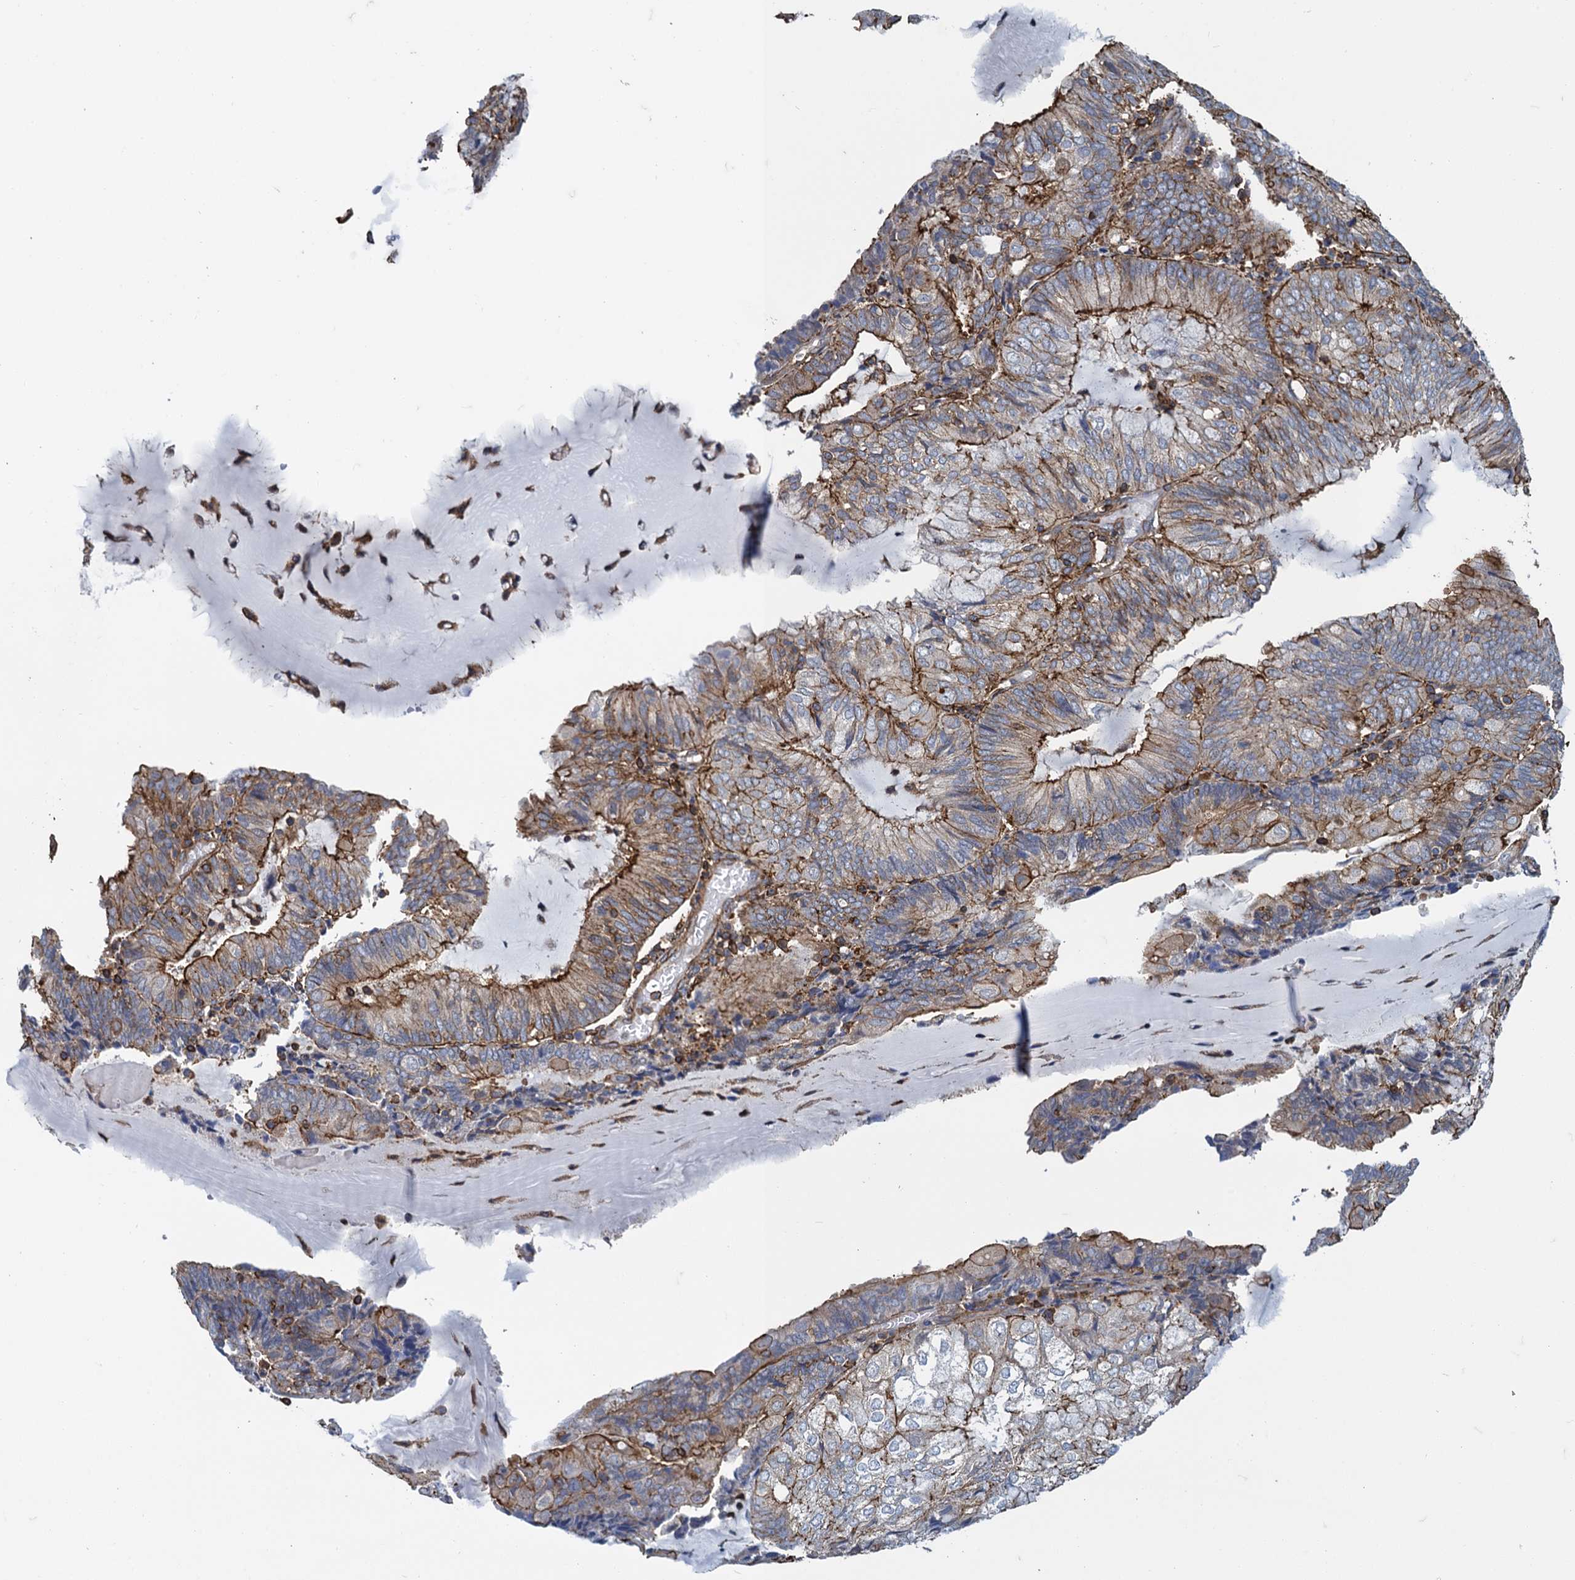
{"staining": {"intensity": "moderate", "quantity": "25%-75%", "location": "cytoplasmic/membranous"}, "tissue": "endometrial cancer", "cell_type": "Tumor cells", "image_type": "cancer", "snomed": [{"axis": "morphology", "description": "Adenocarcinoma, NOS"}, {"axis": "topography", "description": "Endometrium"}], "caption": "An immunohistochemistry (IHC) image of neoplastic tissue is shown. Protein staining in brown highlights moderate cytoplasmic/membranous positivity in adenocarcinoma (endometrial) within tumor cells.", "gene": "PROSER2", "patient": {"sex": "female", "age": 81}}